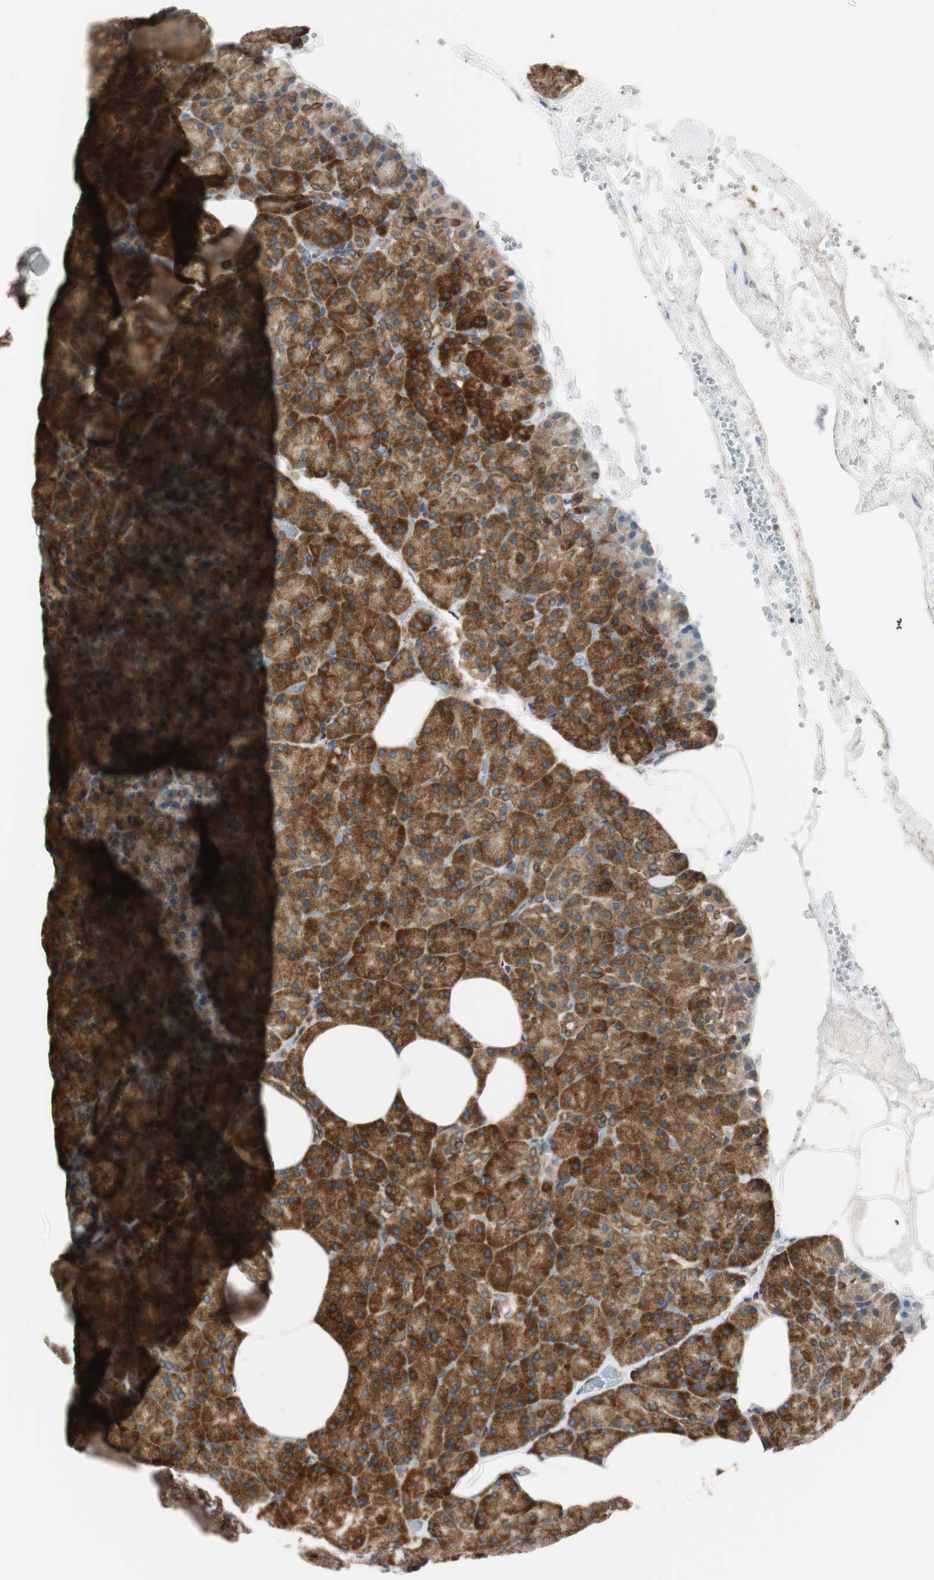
{"staining": {"intensity": "strong", "quantity": ">75%", "location": "cytoplasmic/membranous"}, "tissue": "pancreas", "cell_type": "Exocrine glandular cells", "image_type": "normal", "snomed": [{"axis": "morphology", "description": "Normal tissue, NOS"}, {"axis": "topography", "description": "Pancreas"}], "caption": "Human pancreas stained for a protein (brown) reveals strong cytoplasmic/membranous positive staining in approximately >75% of exocrine glandular cells.", "gene": "PRKCSH", "patient": {"sex": "female", "age": 35}}